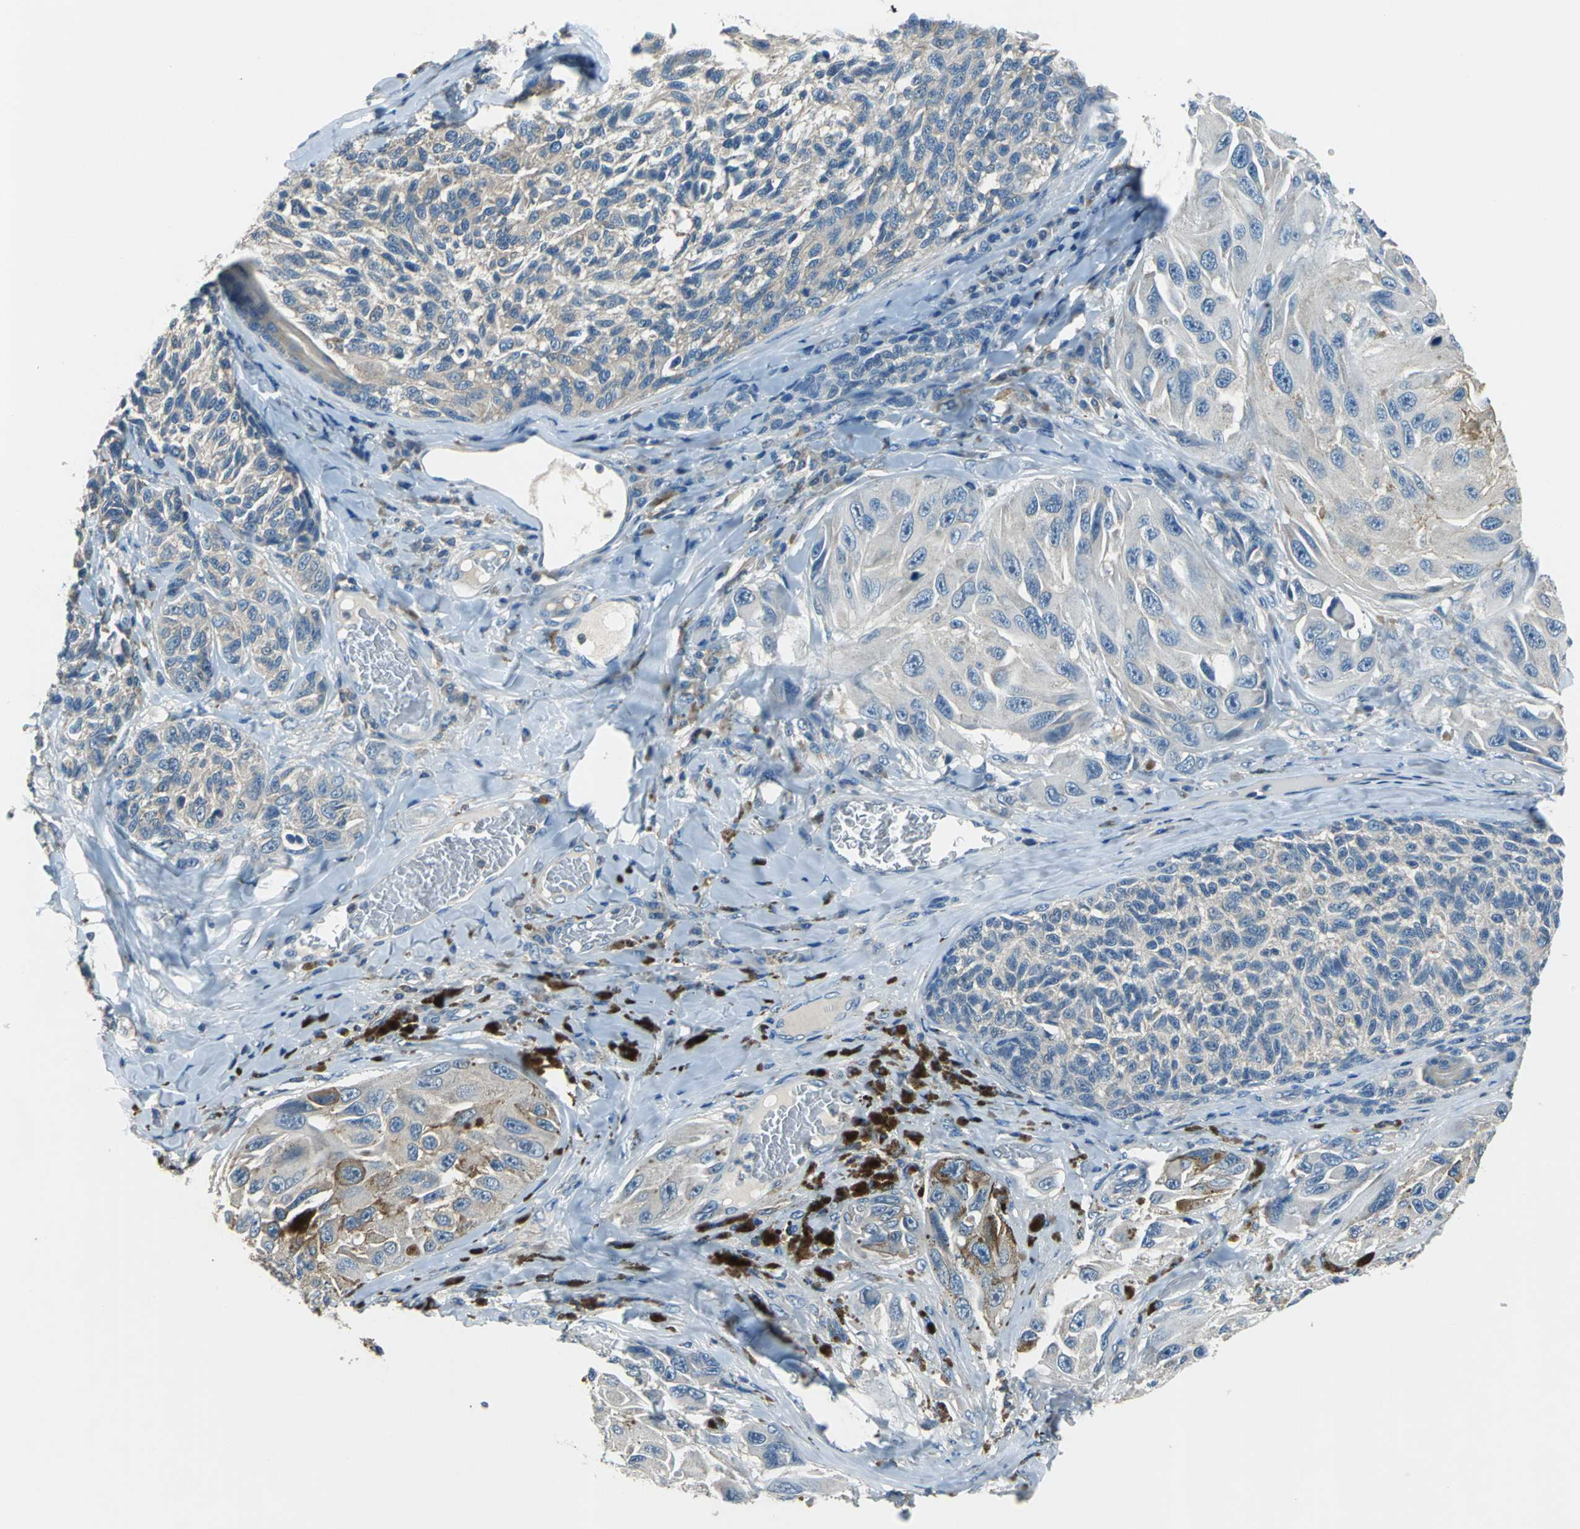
{"staining": {"intensity": "negative", "quantity": "none", "location": "none"}, "tissue": "melanoma", "cell_type": "Tumor cells", "image_type": "cancer", "snomed": [{"axis": "morphology", "description": "Malignant melanoma, NOS"}, {"axis": "topography", "description": "Skin"}], "caption": "Tumor cells show no significant staining in malignant melanoma. (DAB (3,3'-diaminobenzidine) immunohistochemistry (IHC) visualized using brightfield microscopy, high magnification).", "gene": "PRKCA", "patient": {"sex": "female", "age": 73}}